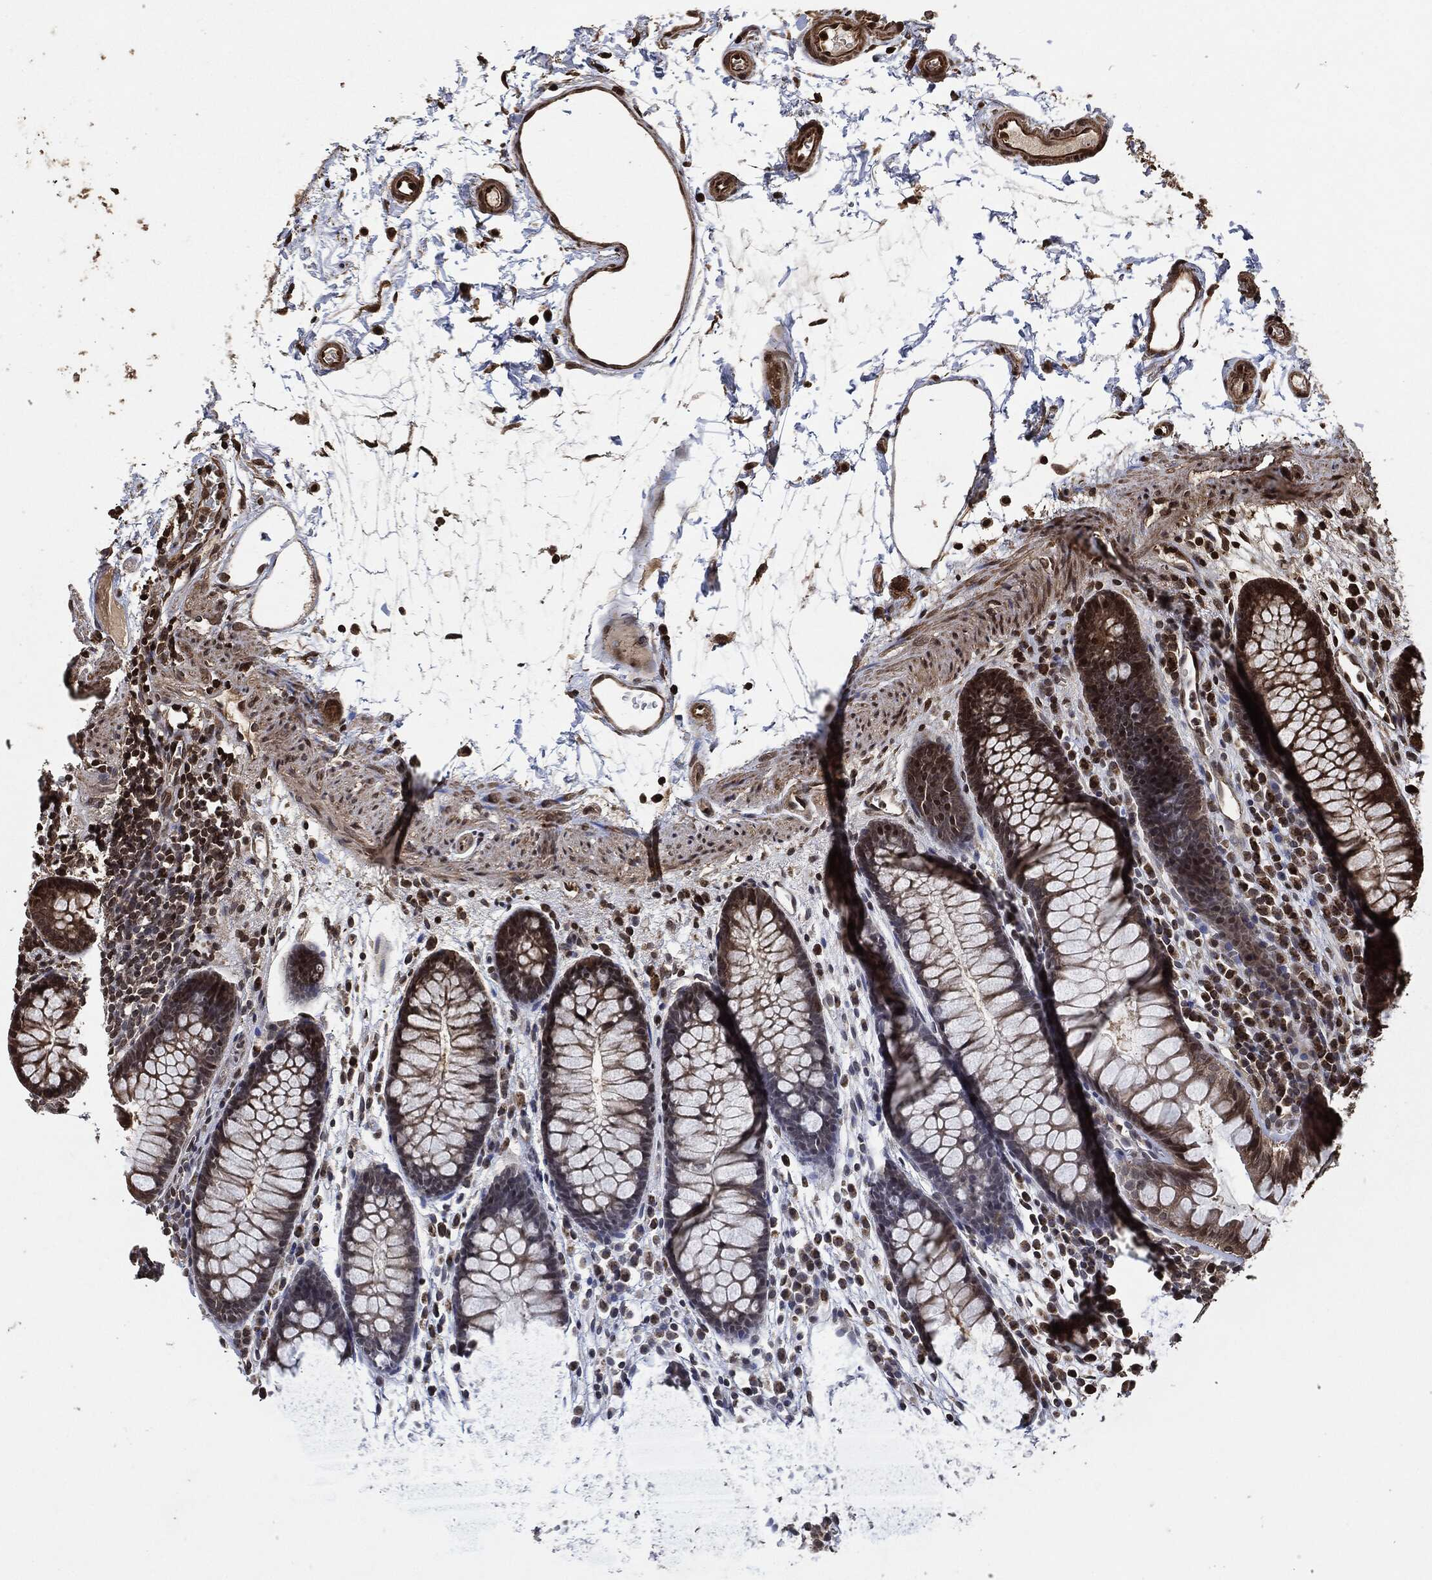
{"staining": {"intensity": "moderate", "quantity": ">75%", "location": "cytoplasmic/membranous"}, "tissue": "colon", "cell_type": "Endothelial cells", "image_type": "normal", "snomed": [{"axis": "morphology", "description": "Normal tissue, NOS"}, {"axis": "topography", "description": "Colon"}], "caption": "Protein analysis of normal colon exhibits moderate cytoplasmic/membranous expression in about >75% of endothelial cells.", "gene": "PDK1", "patient": {"sex": "male", "age": 76}}